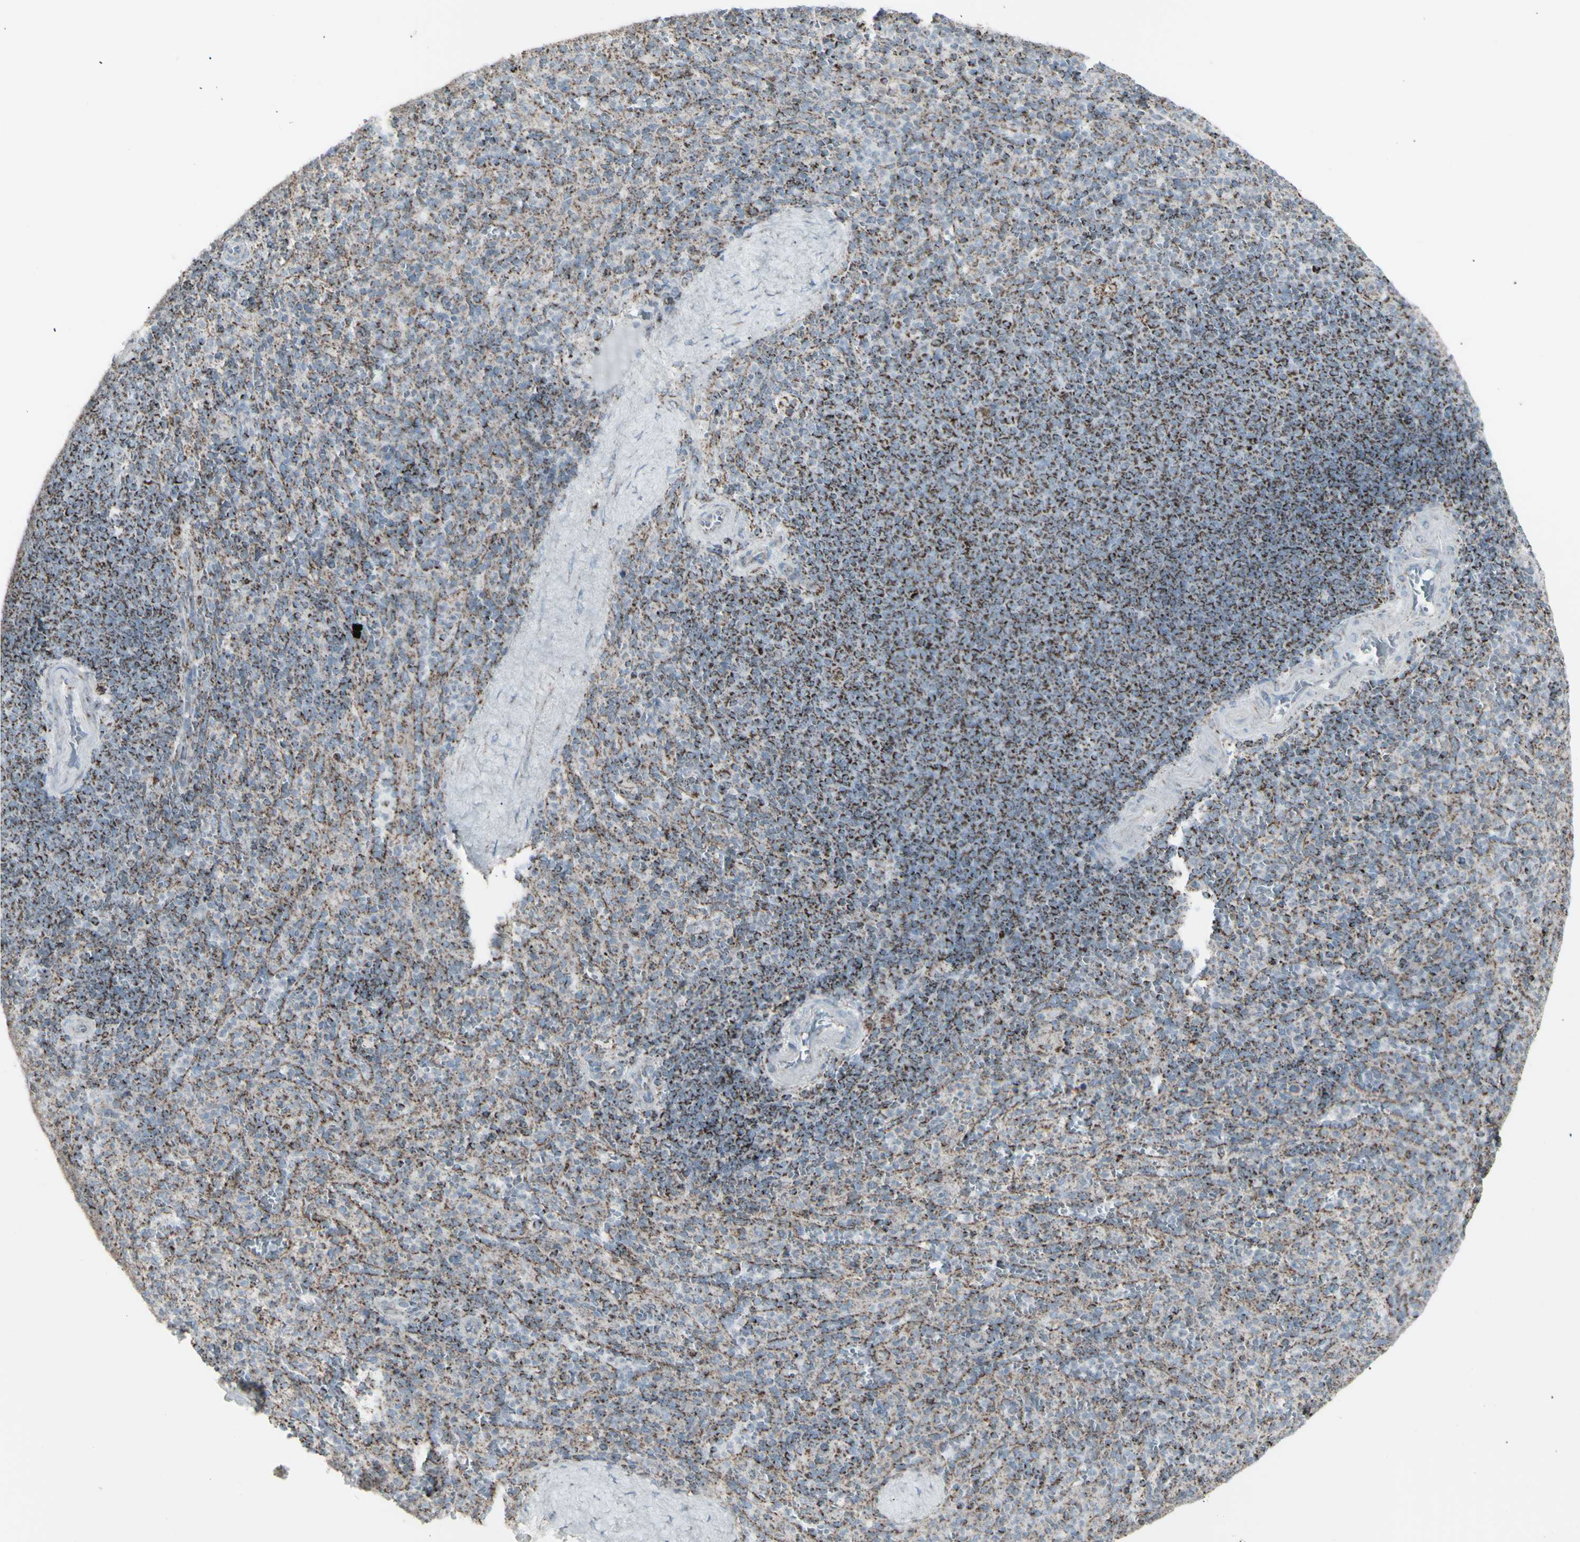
{"staining": {"intensity": "strong", "quantity": "25%-75%", "location": "cytoplasmic/membranous"}, "tissue": "spleen", "cell_type": "Cells in red pulp", "image_type": "normal", "snomed": [{"axis": "morphology", "description": "Normal tissue, NOS"}, {"axis": "topography", "description": "Spleen"}], "caption": "Human spleen stained with a brown dye displays strong cytoplasmic/membranous positive expression in approximately 25%-75% of cells in red pulp.", "gene": "PLGRKT", "patient": {"sex": "male", "age": 36}}